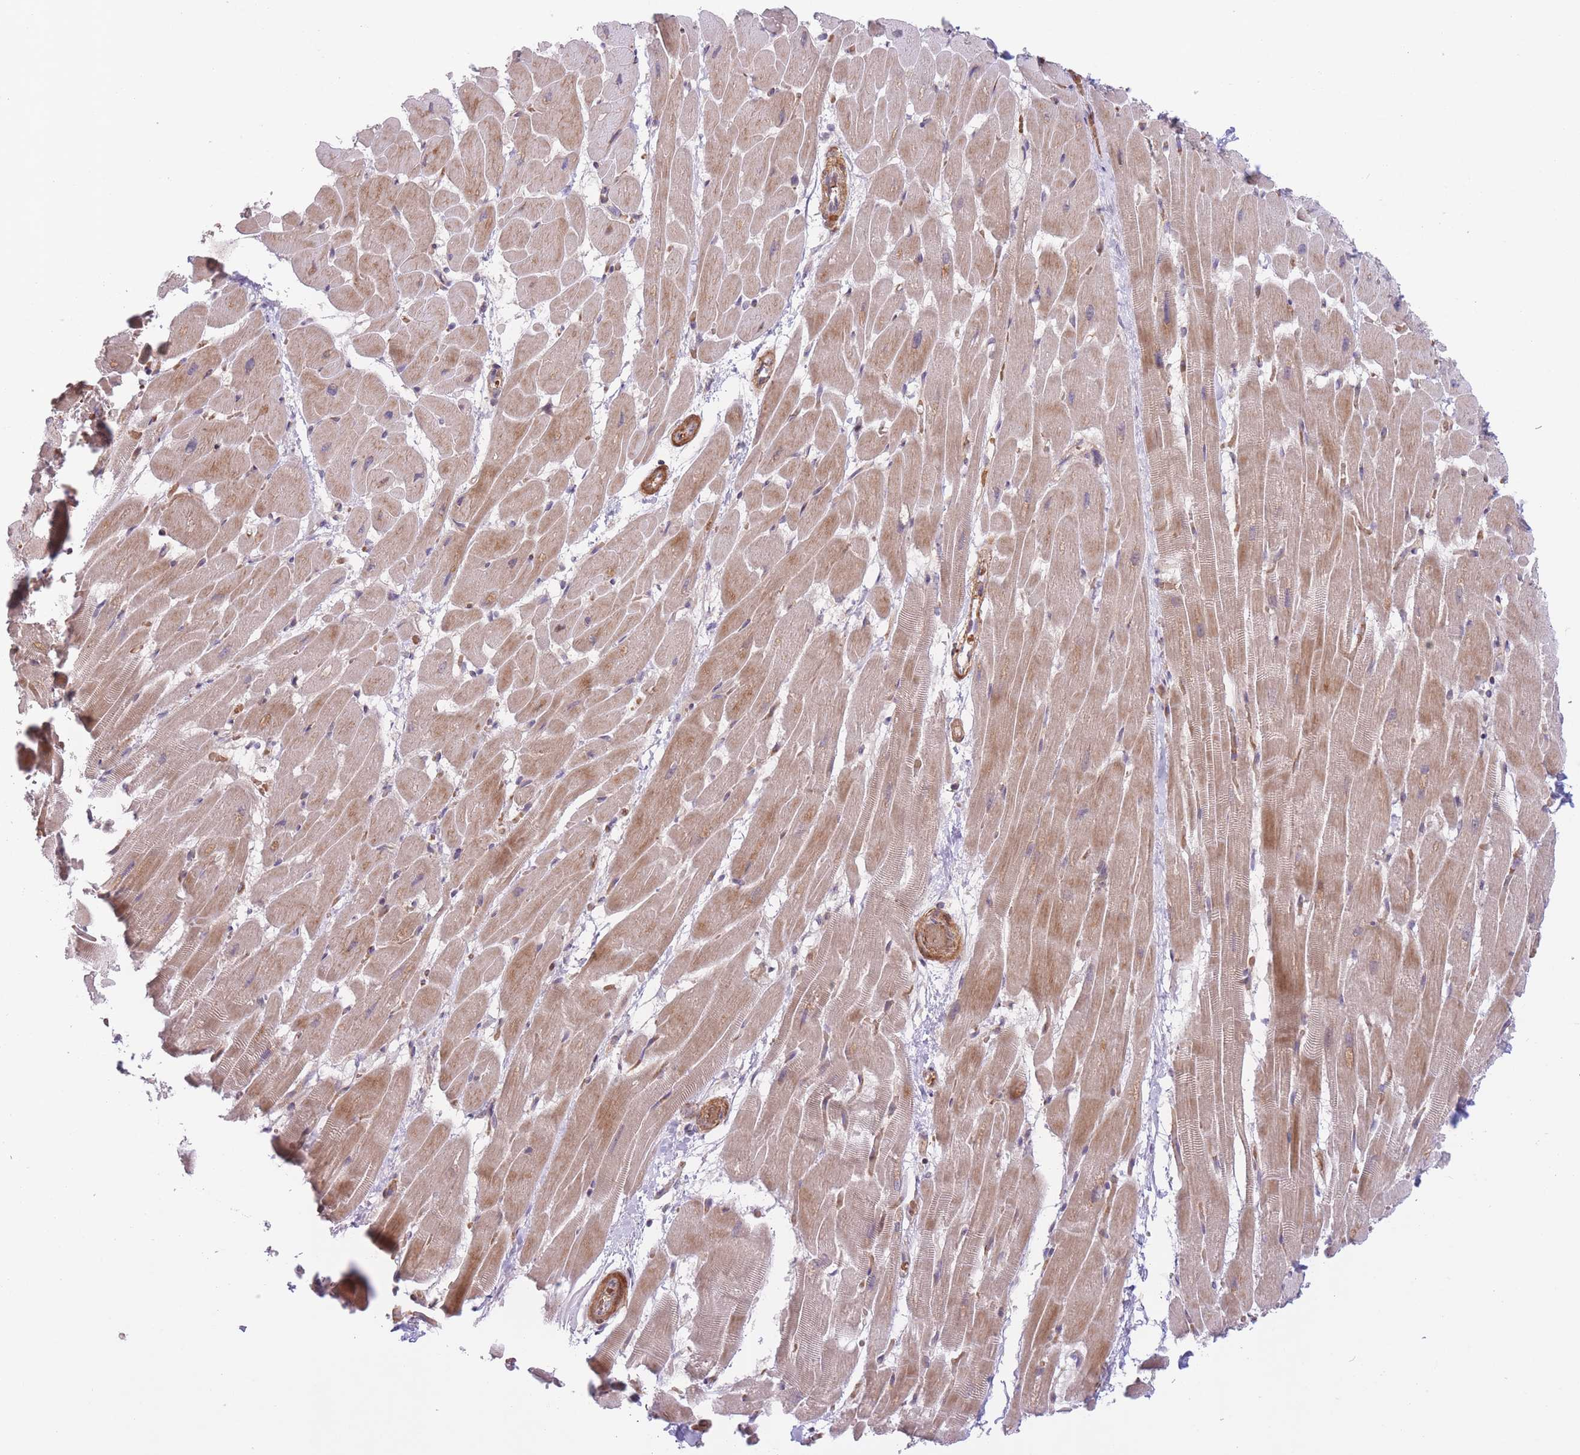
{"staining": {"intensity": "moderate", "quantity": ">75%", "location": "cytoplasmic/membranous"}, "tissue": "heart muscle", "cell_type": "Cardiomyocytes", "image_type": "normal", "snomed": [{"axis": "morphology", "description": "Normal tissue, NOS"}, {"axis": "topography", "description": "Heart"}], "caption": "A brown stain highlights moderate cytoplasmic/membranous staining of a protein in cardiomyocytes of unremarkable human heart muscle.", "gene": "FUT3", "patient": {"sex": "male", "age": 37}}